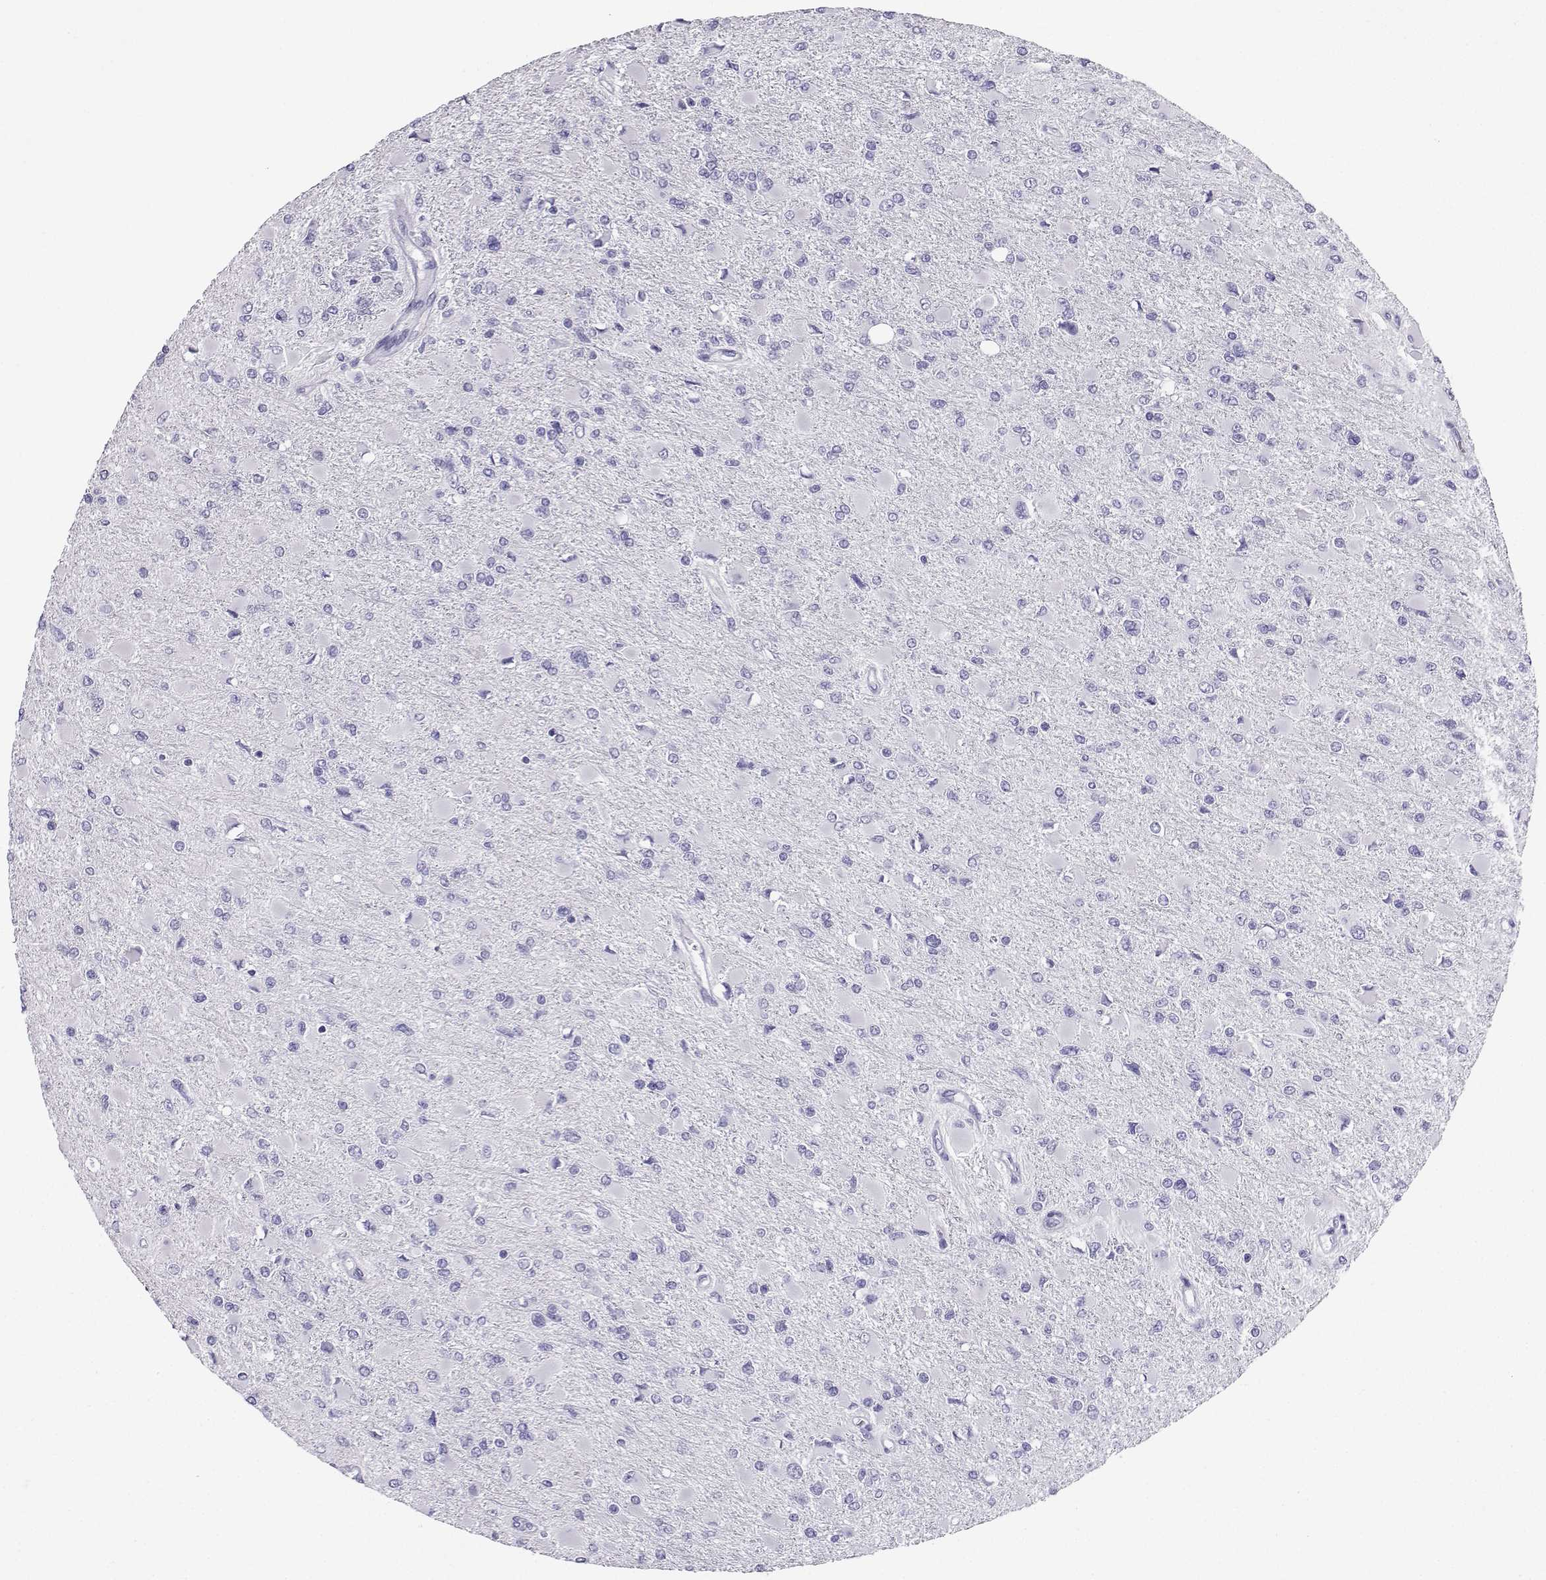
{"staining": {"intensity": "negative", "quantity": "none", "location": "none"}, "tissue": "glioma", "cell_type": "Tumor cells", "image_type": "cancer", "snomed": [{"axis": "morphology", "description": "Glioma, malignant, High grade"}, {"axis": "topography", "description": "Cerebral cortex"}], "caption": "Glioma was stained to show a protein in brown. There is no significant positivity in tumor cells.", "gene": "CD109", "patient": {"sex": "female", "age": 36}}